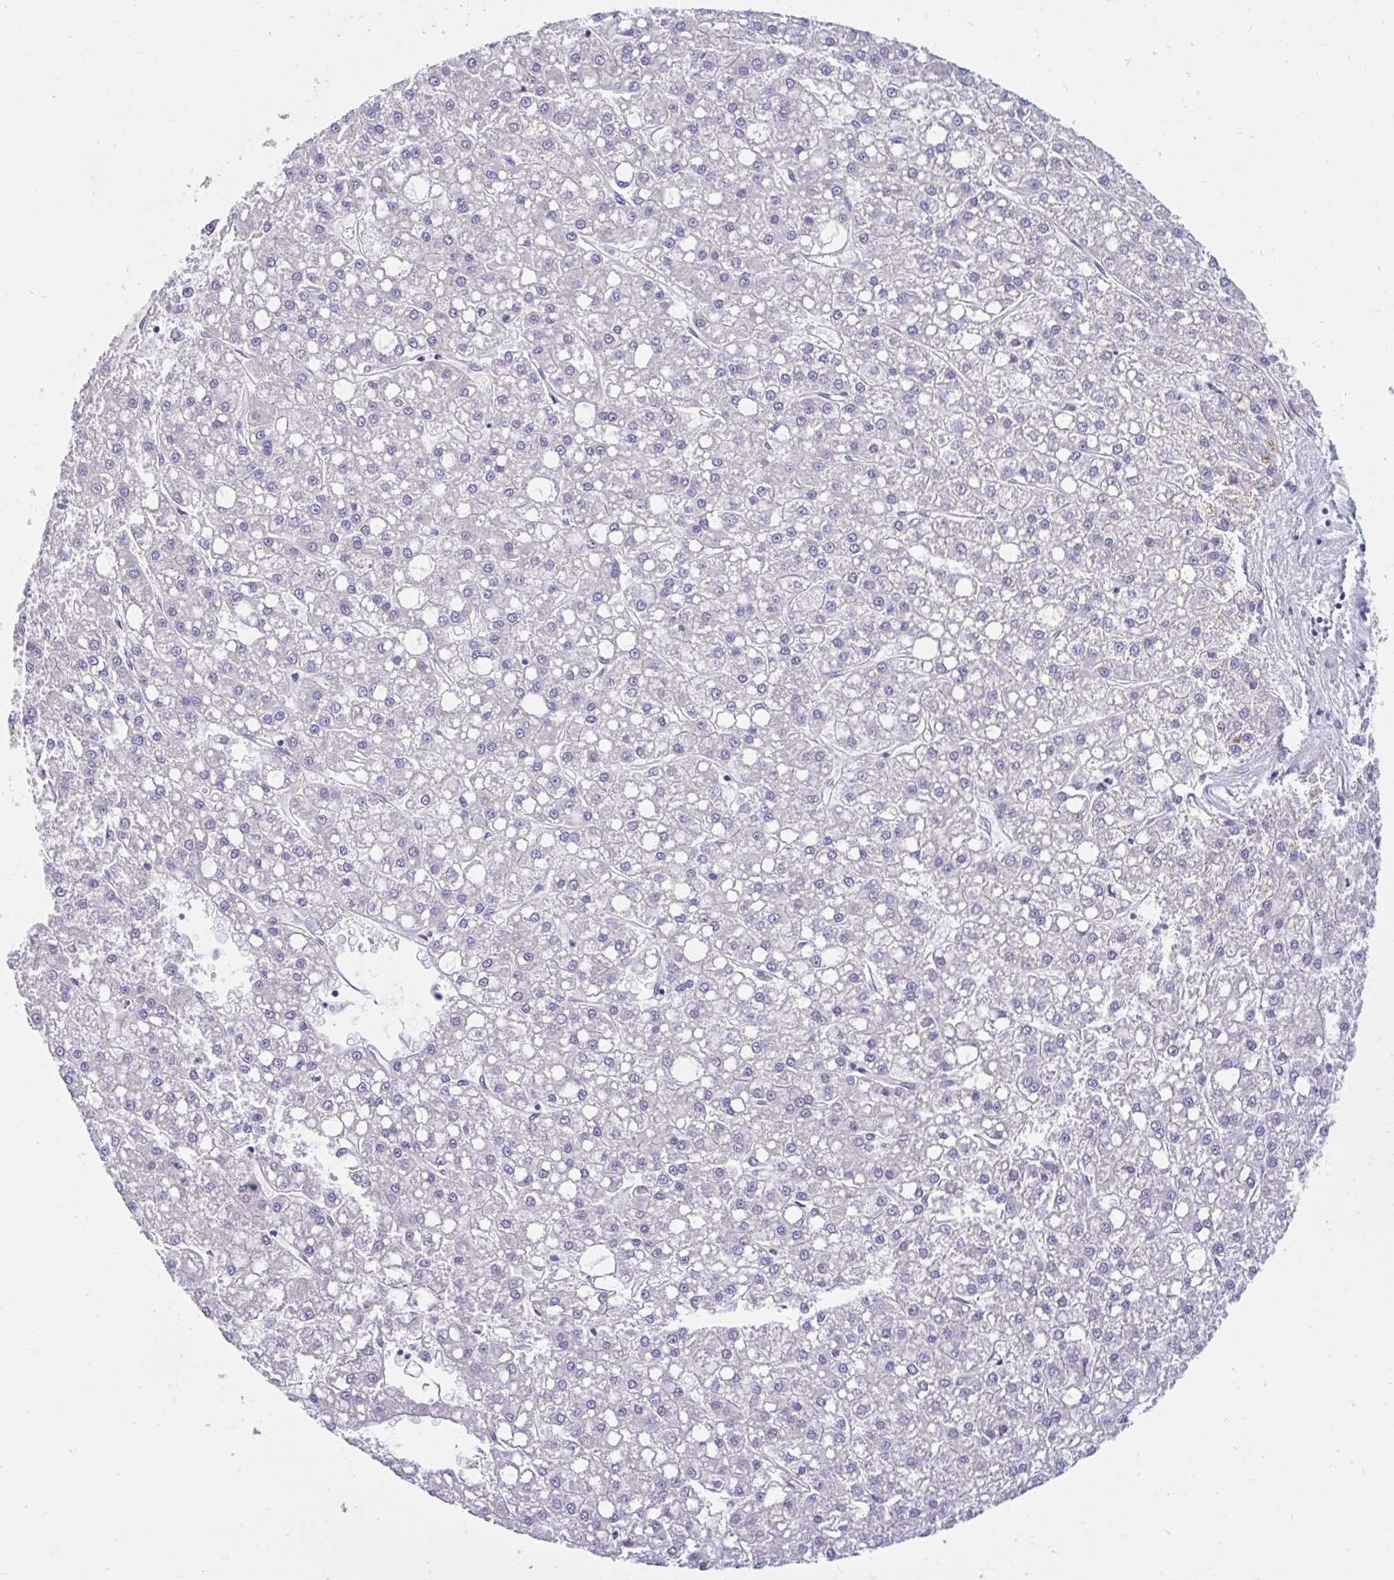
{"staining": {"intensity": "negative", "quantity": "none", "location": "none"}, "tissue": "liver cancer", "cell_type": "Tumor cells", "image_type": "cancer", "snomed": [{"axis": "morphology", "description": "Carcinoma, Hepatocellular, NOS"}, {"axis": "topography", "description": "Liver"}], "caption": "IHC photomicrograph of human liver cancer stained for a protein (brown), which demonstrates no expression in tumor cells.", "gene": "LRRC26", "patient": {"sex": "male", "age": 67}}